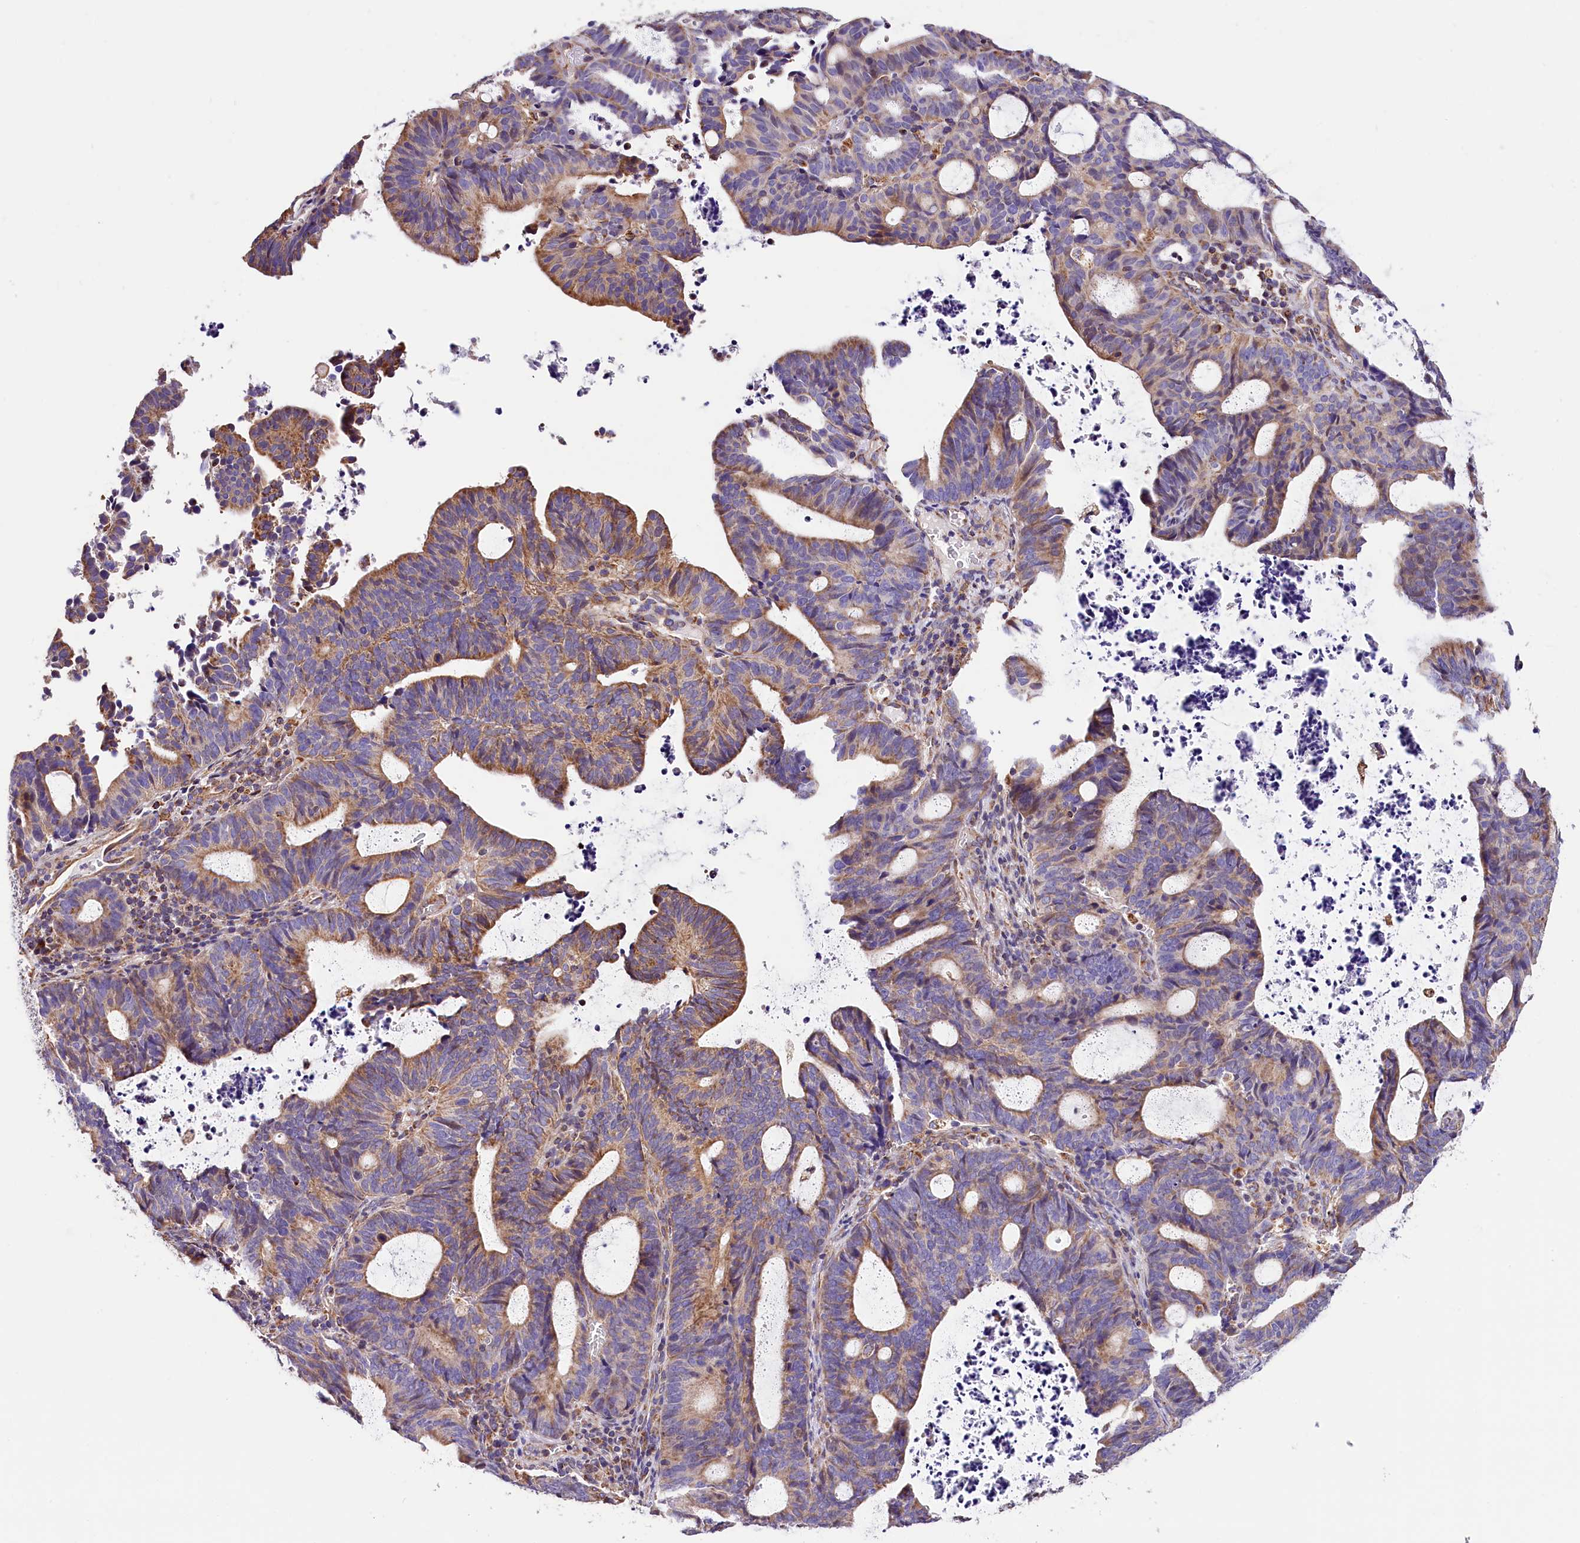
{"staining": {"intensity": "moderate", "quantity": "<25%", "location": "cytoplasmic/membranous"}, "tissue": "endometrial cancer", "cell_type": "Tumor cells", "image_type": "cancer", "snomed": [{"axis": "morphology", "description": "Adenocarcinoma, NOS"}, {"axis": "topography", "description": "Uterus"}], "caption": "A brown stain labels moderate cytoplasmic/membranous positivity of a protein in endometrial cancer tumor cells.", "gene": "ACAA2", "patient": {"sex": "female", "age": 83}}